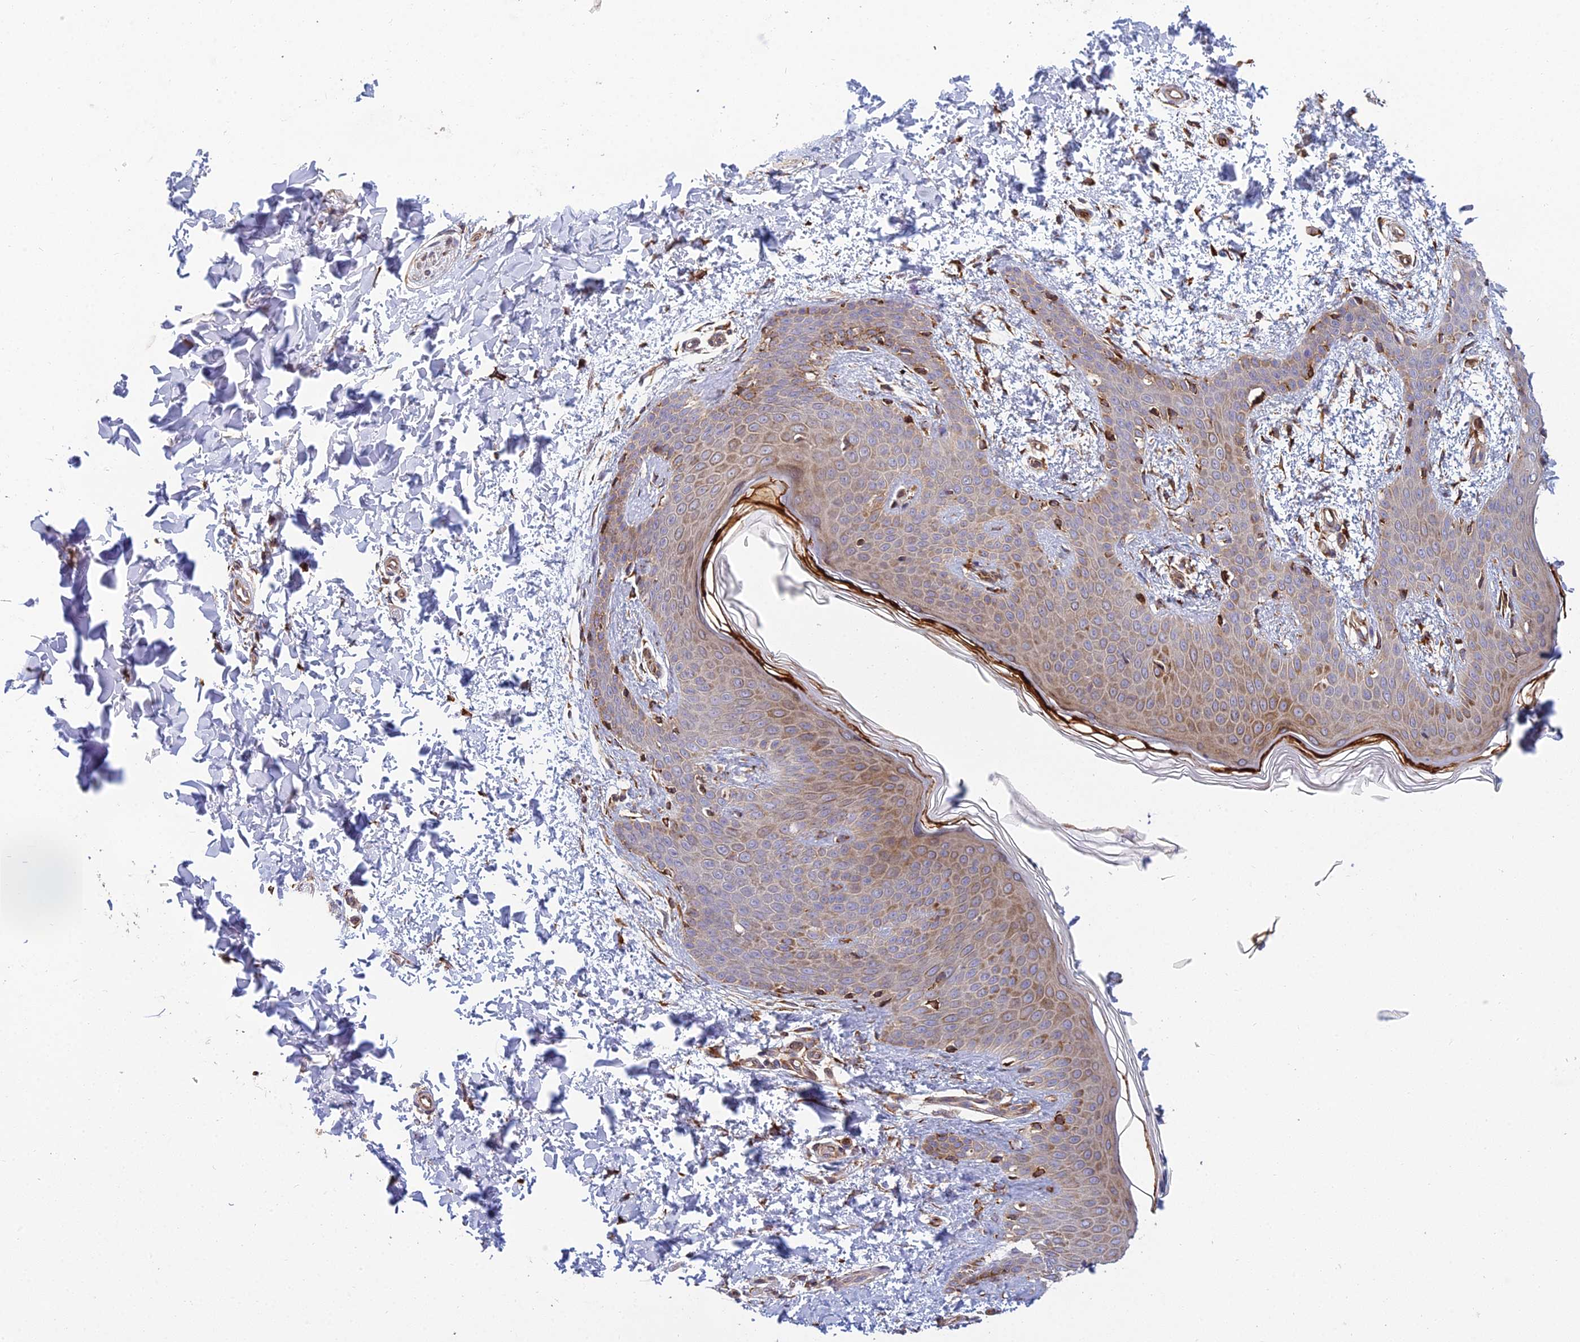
{"staining": {"intensity": "strong", "quantity": ">75%", "location": "cytoplasmic/membranous"}, "tissue": "skin", "cell_type": "Fibroblasts", "image_type": "normal", "snomed": [{"axis": "morphology", "description": "Normal tissue, NOS"}, {"axis": "topography", "description": "Skin"}], "caption": "Fibroblasts exhibit strong cytoplasmic/membranous positivity in approximately >75% of cells in benign skin.", "gene": "NDUFAF7", "patient": {"sex": "male", "age": 36}}